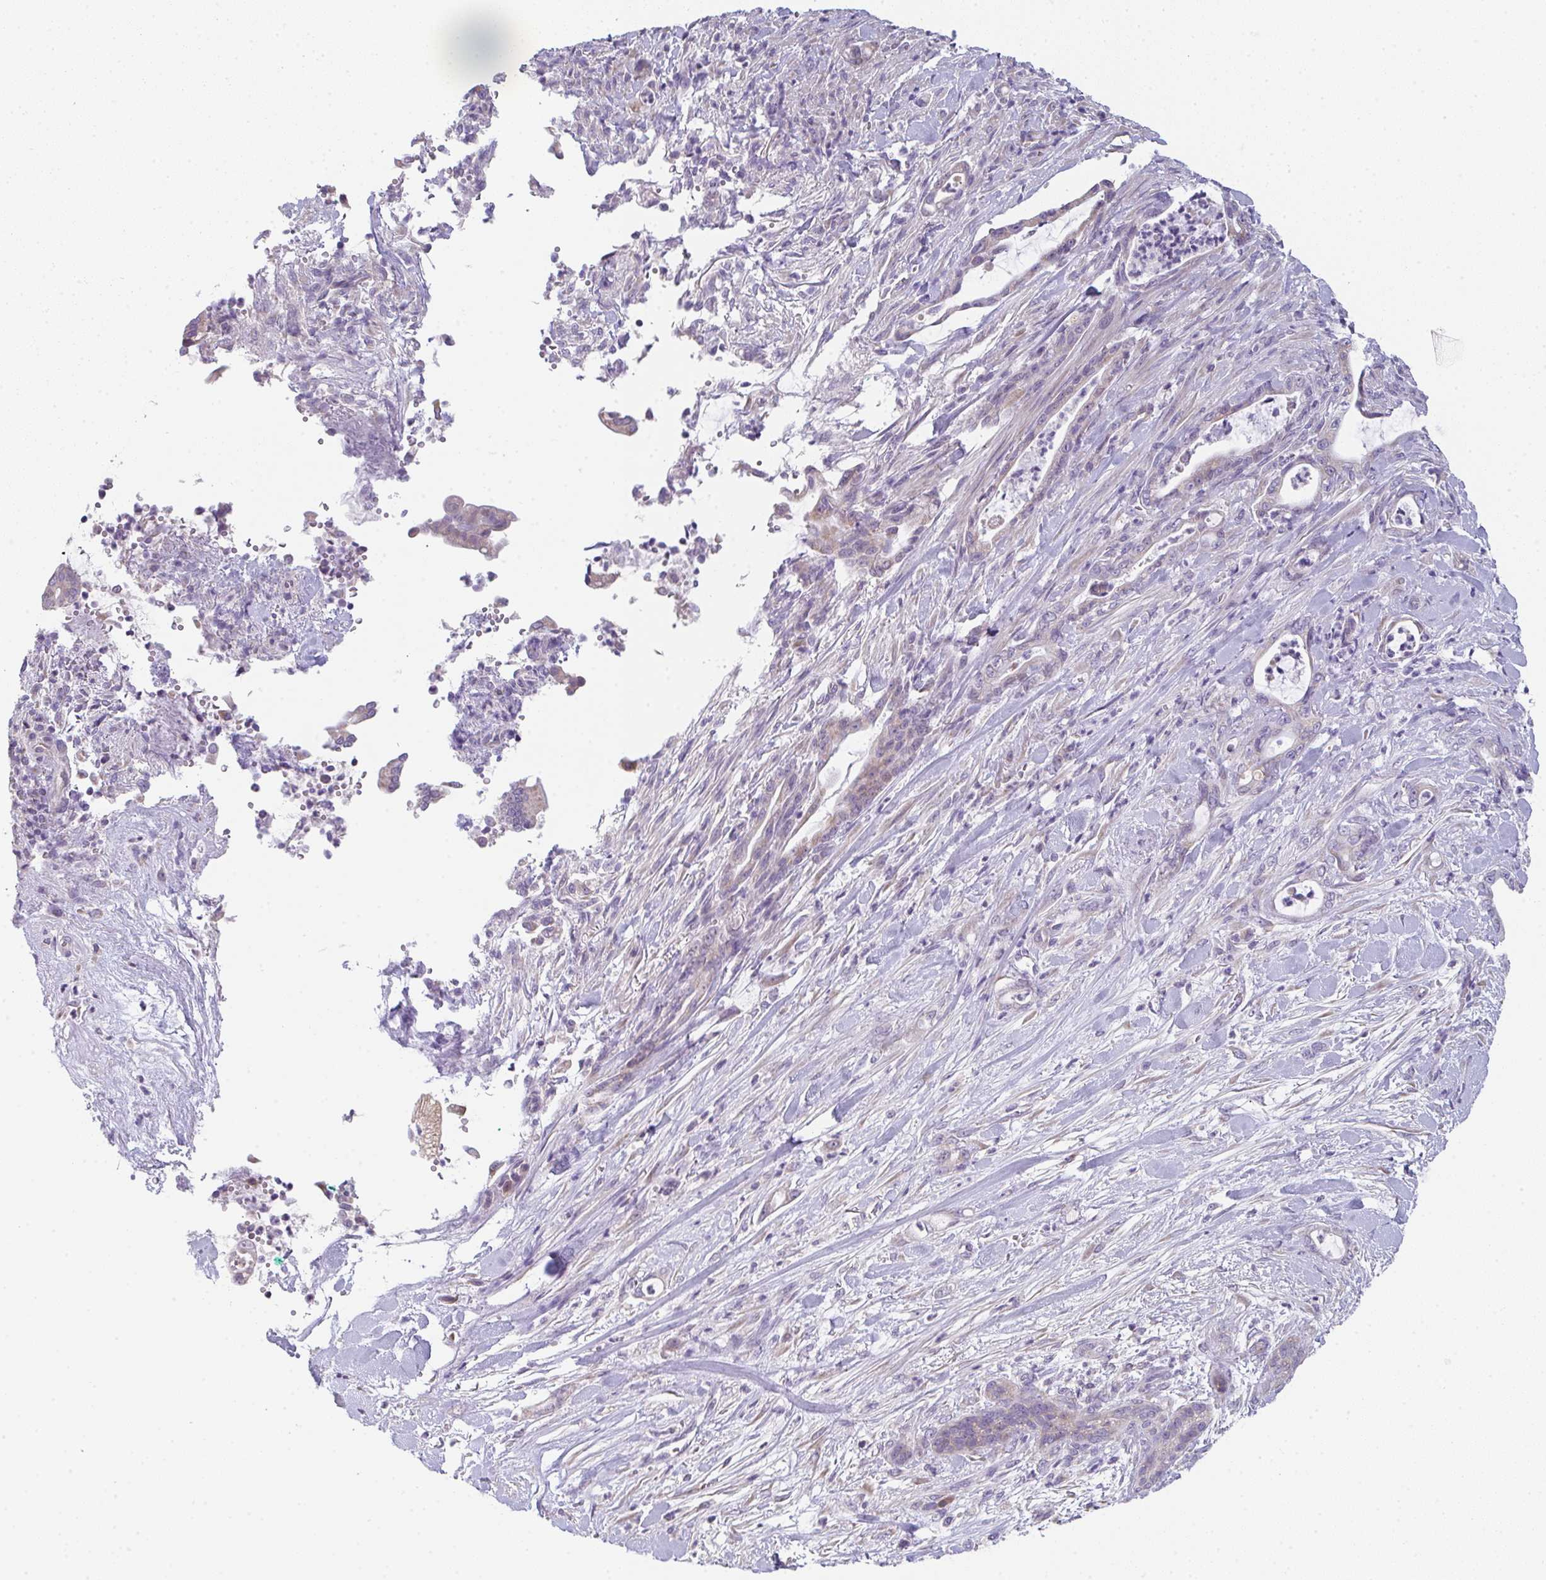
{"staining": {"intensity": "weak", "quantity": ">75%", "location": "cytoplasmic/membranous"}, "tissue": "pancreatic cancer", "cell_type": "Tumor cells", "image_type": "cancer", "snomed": [{"axis": "morphology", "description": "Normal tissue, NOS"}, {"axis": "morphology", "description": "Adenocarcinoma, NOS"}, {"axis": "topography", "description": "Pancreas"}], "caption": "An image of human pancreatic adenocarcinoma stained for a protein shows weak cytoplasmic/membranous brown staining in tumor cells.", "gene": "CACNA1S", "patient": {"sex": "female", "age": 55}}